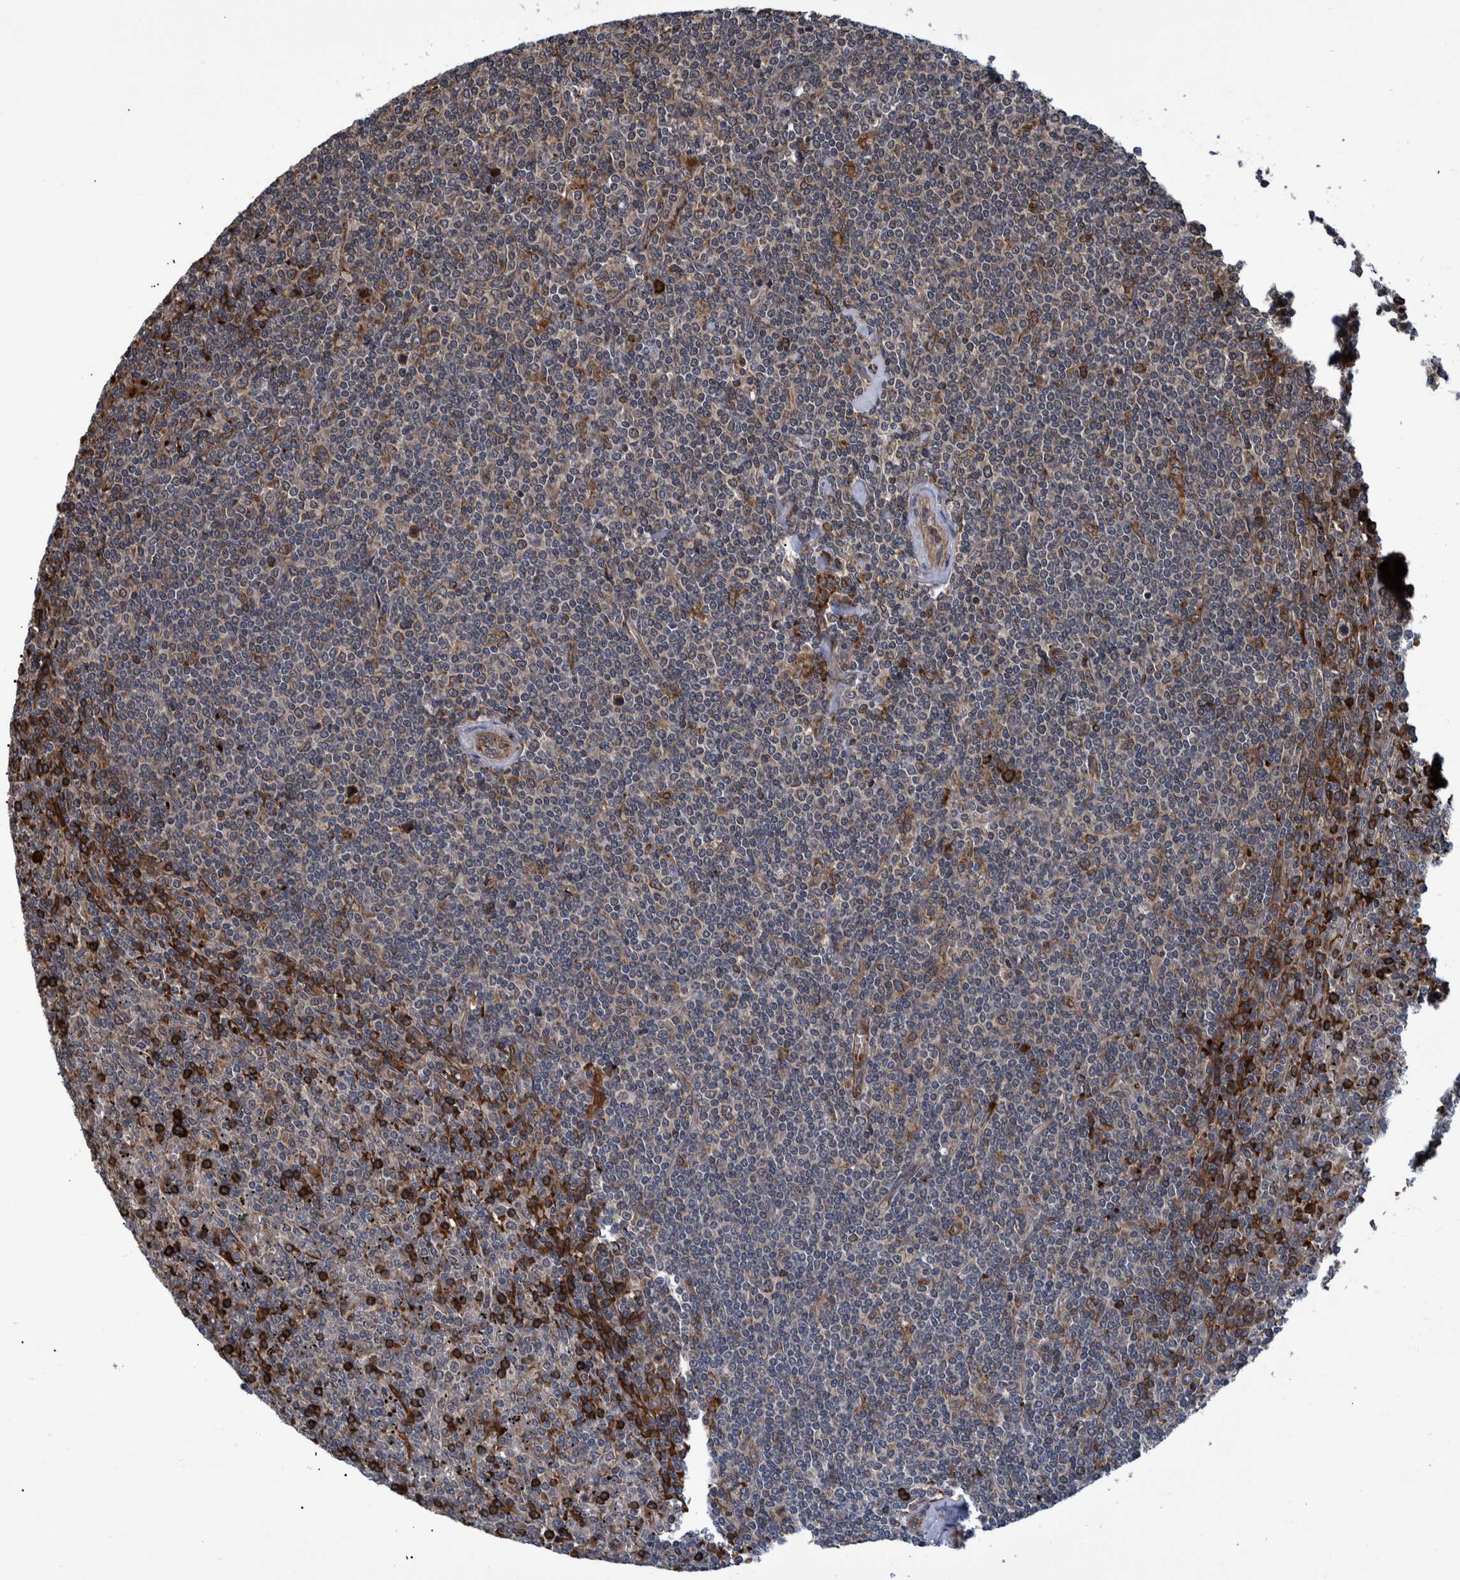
{"staining": {"intensity": "weak", "quantity": "25%-75%", "location": "cytoplasmic/membranous"}, "tissue": "lymphoma", "cell_type": "Tumor cells", "image_type": "cancer", "snomed": [{"axis": "morphology", "description": "Malignant lymphoma, non-Hodgkin's type, Low grade"}, {"axis": "topography", "description": "Spleen"}], "caption": "Low-grade malignant lymphoma, non-Hodgkin's type stained for a protein (brown) displays weak cytoplasmic/membranous positive staining in approximately 25%-75% of tumor cells.", "gene": "SPAG5", "patient": {"sex": "female", "age": 19}}